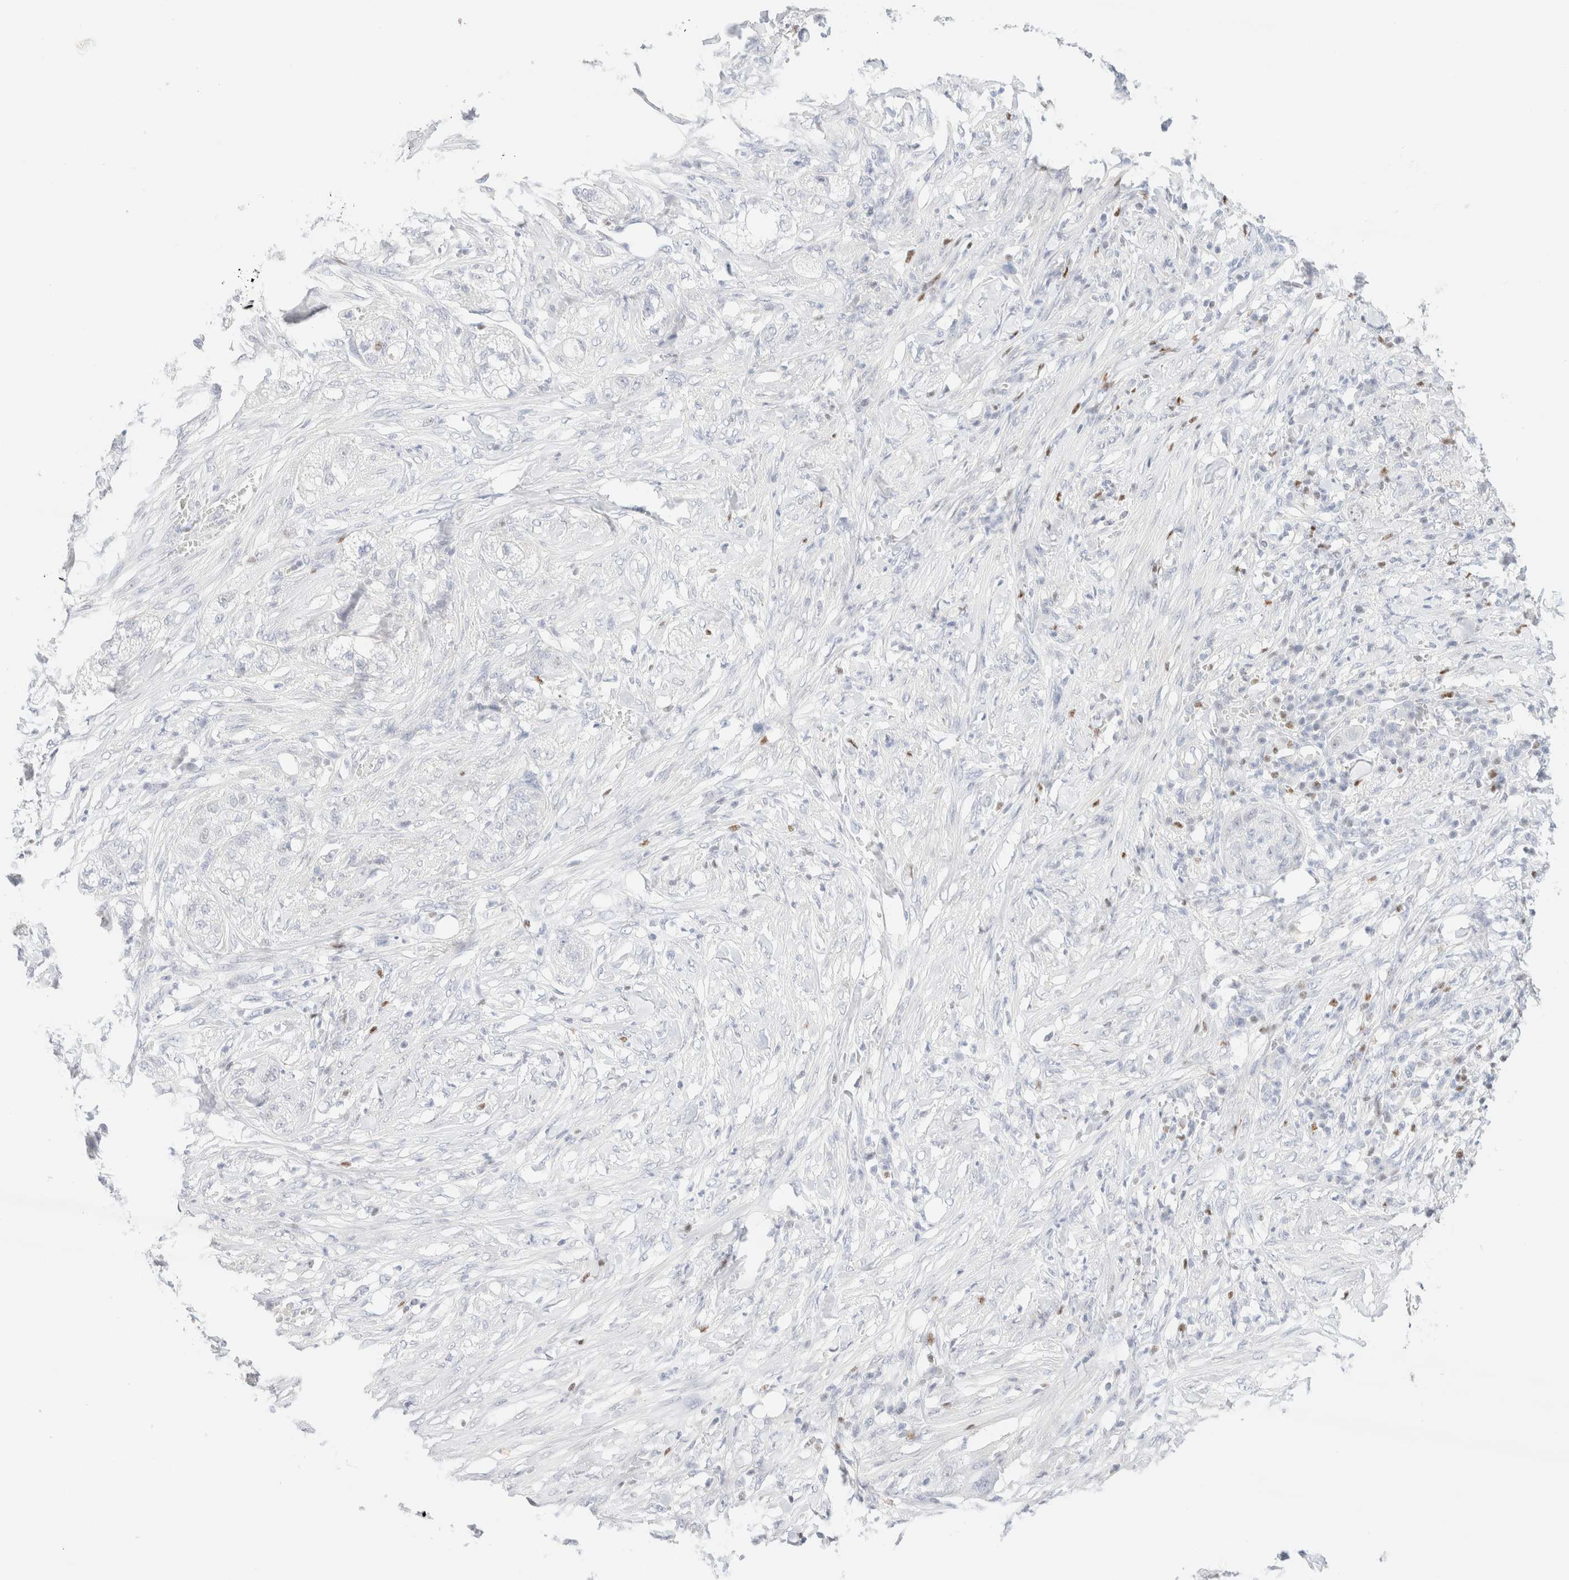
{"staining": {"intensity": "negative", "quantity": "none", "location": "none"}, "tissue": "pancreatic cancer", "cell_type": "Tumor cells", "image_type": "cancer", "snomed": [{"axis": "morphology", "description": "Adenocarcinoma, NOS"}, {"axis": "topography", "description": "Pancreas"}], "caption": "Human pancreatic adenocarcinoma stained for a protein using immunohistochemistry displays no positivity in tumor cells.", "gene": "IKZF3", "patient": {"sex": "female", "age": 78}}